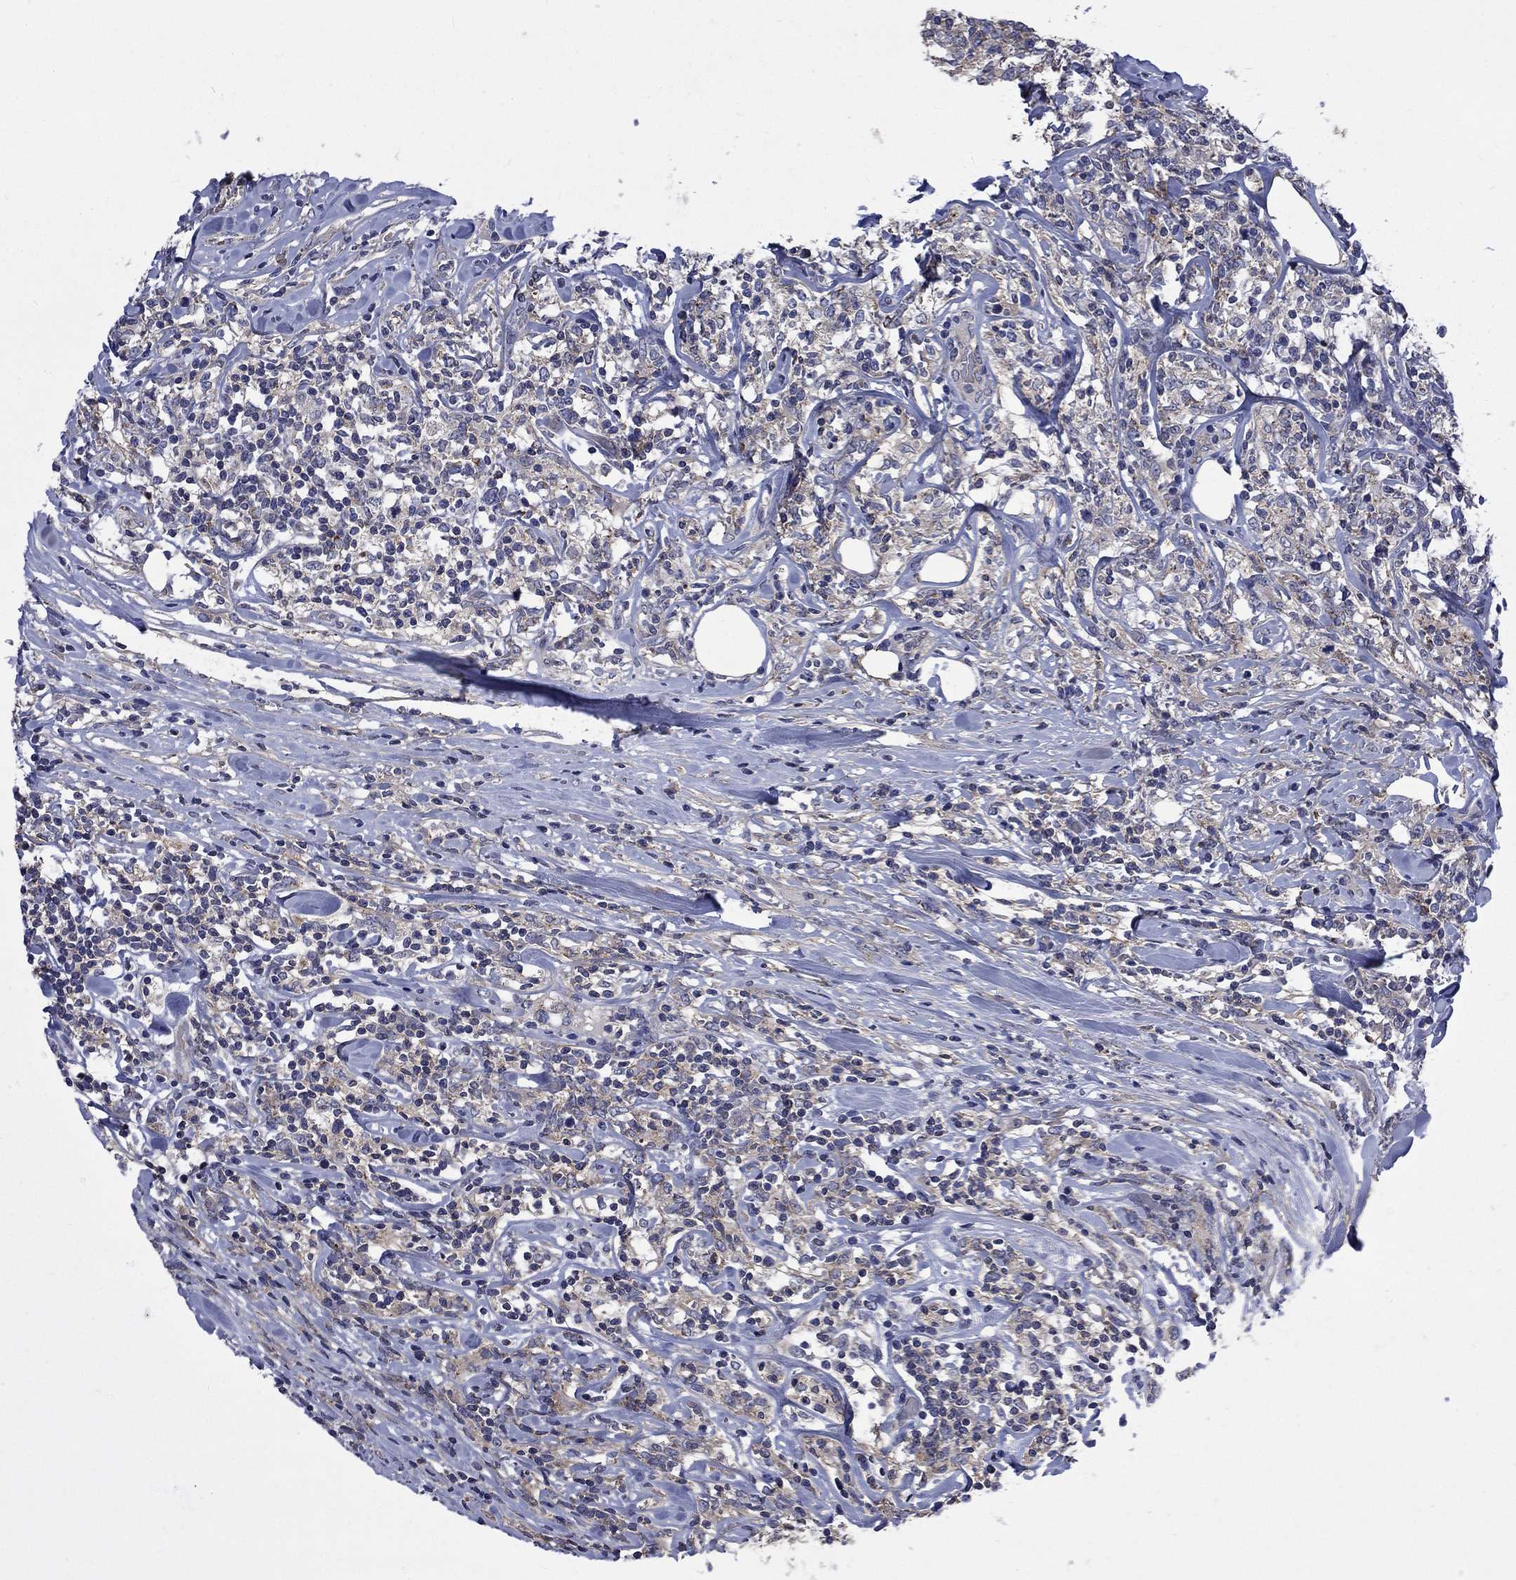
{"staining": {"intensity": "weak", "quantity": "25%-75%", "location": "cytoplasmic/membranous"}, "tissue": "lymphoma", "cell_type": "Tumor cells", "image_type": "cancer", "snomed": [{"axis": "morphology", "description": "Malignant lymphoma, non-Hodgkin's type, High grade"}, {"axis": "topography", "description": "Lymph node"}], "caption": "Protein expression by immunohistochemistry displays weak cytoplasmic/membranous positivity in approximately 25%-75% of tumor cells in malignant lymphoma, non-Hodgkin's type (high-grade). (Stains: DAB in brown, nuclei in blue, Microscopy: brightfield microscopy at high magnification).", "gene": "HSPA12A", "patient": {"sex": "female", "age": 84}}